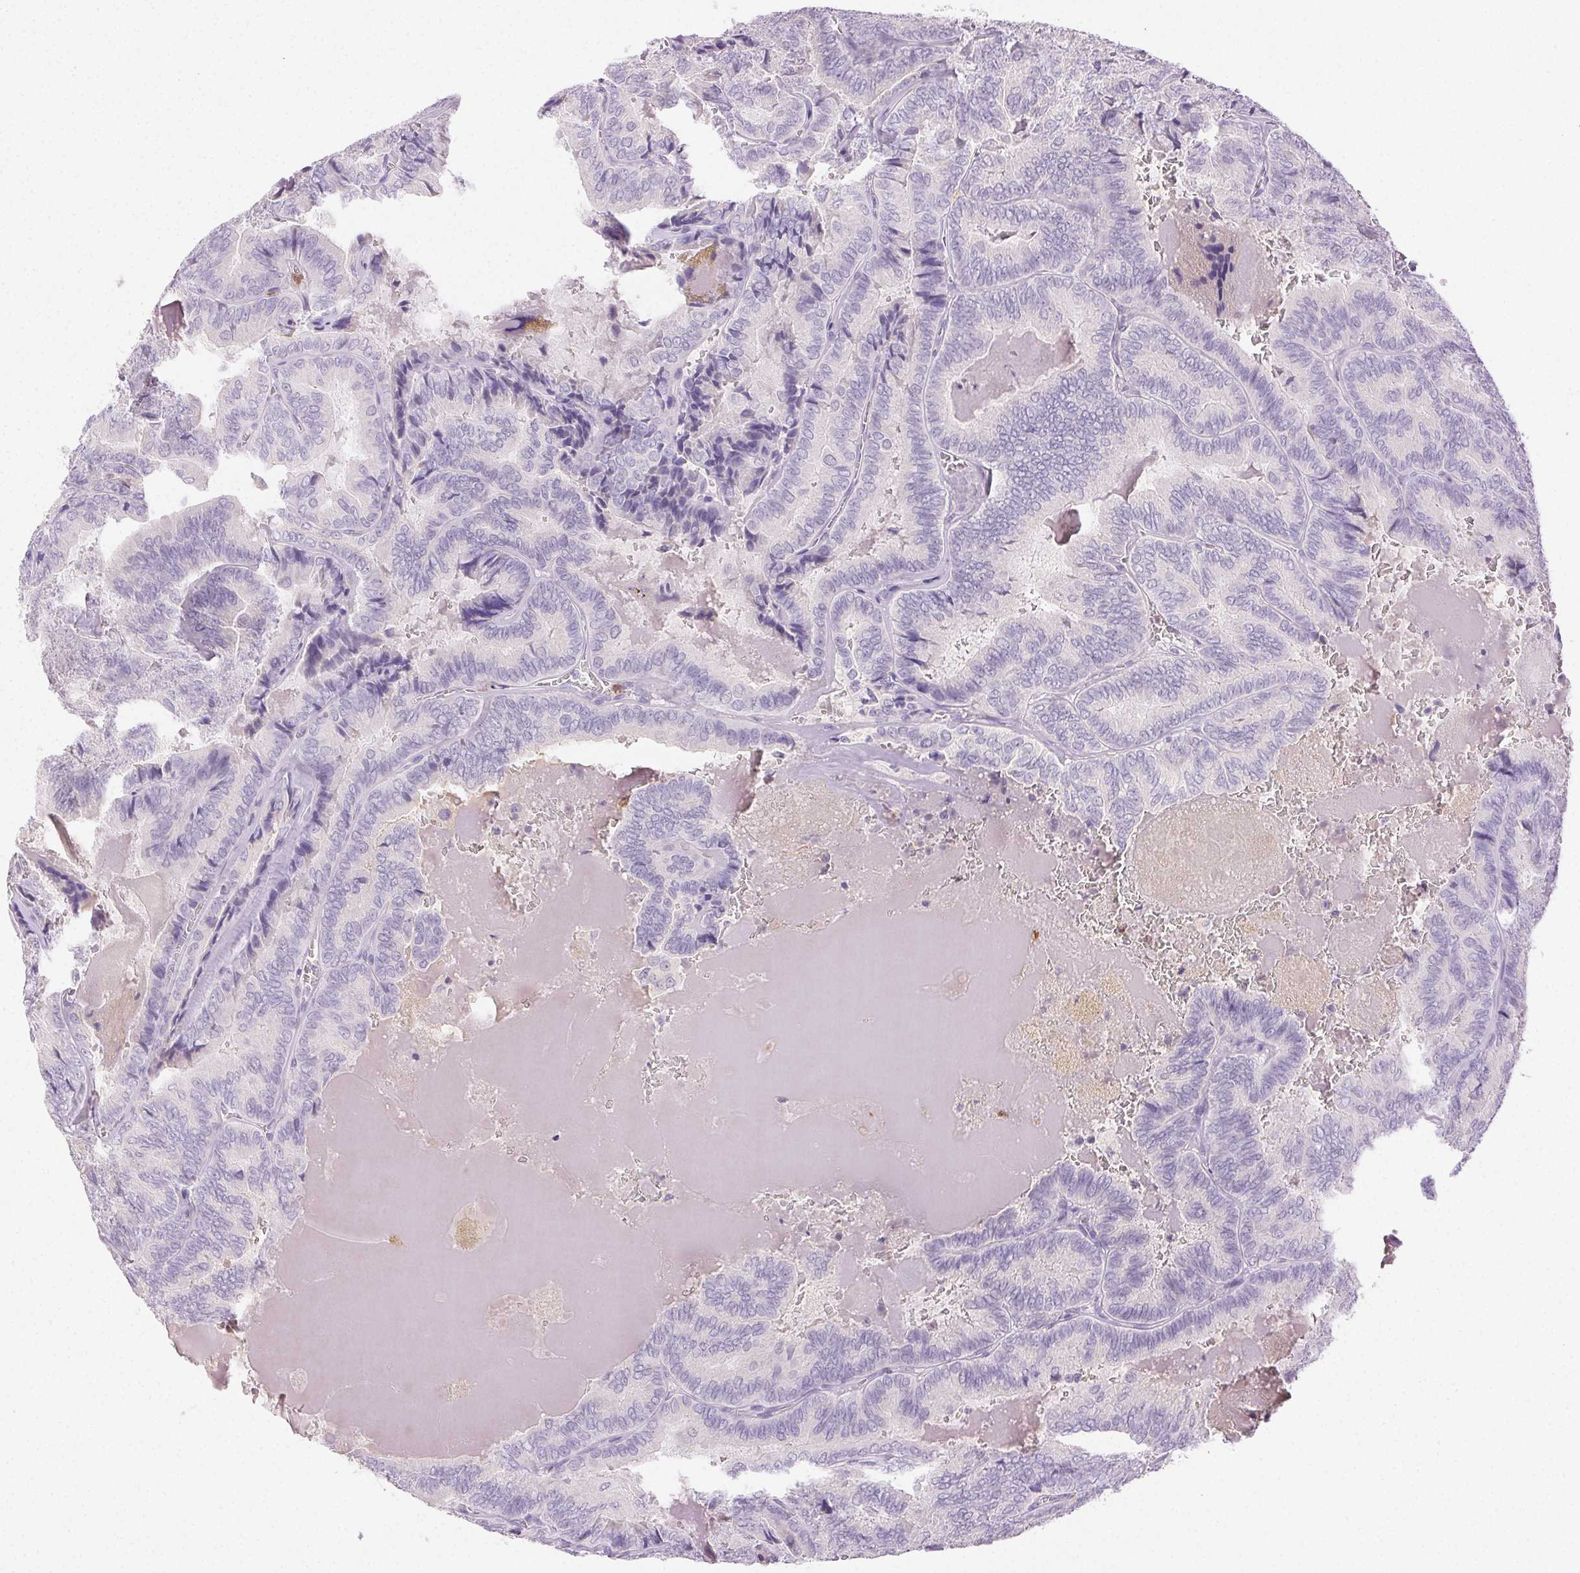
{"staining": {"intensity": "negative", "quantity": "none", "location": "none"}, "tissue": "thyroid cancer", "cell_type": "Tumor cells", "image_type": "cancer", "snomed": [{"axis": "morphology", "description": "Papillary adenocarcinoma, NOS"}, {"axis": "topography", "description": "Thyroid gland"}], "caption": "High power microscopy photomicrograph of an IHC histopathology image of thyroid cancer (papillary adenocarcinoma), revealing no significant expression in tumor cells. (Brightfield microscopy of DAB IHC at high magnification).", "gene": "EMX2", "patient": {"sex": "female", "age": 75}}